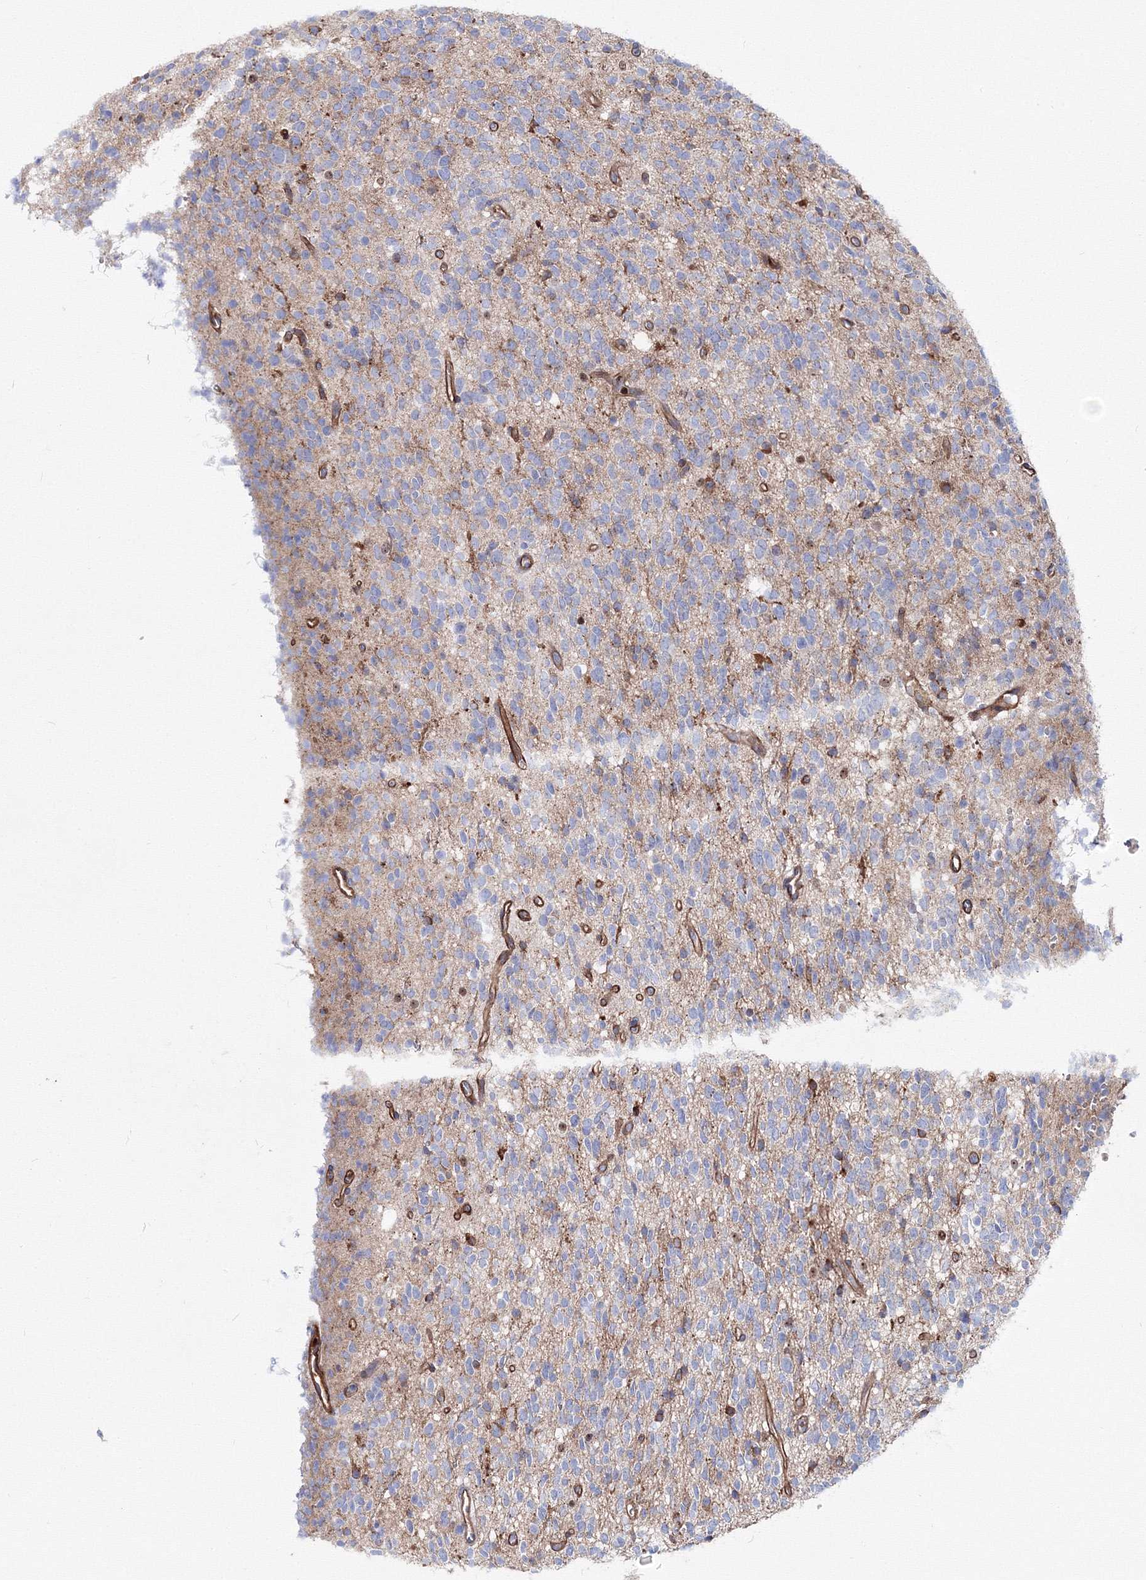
{"staining": {"intensity": "negative", "quantity": "none", "location": "none"}, "tissue": "glioma", "cell_type": "Tumor cells", "image_type": "cancer", "snomed": [{"axis": "morphology", "description": "Glioma, malignant, High grade"}, {"axis": "topography", "description": "Brain"}], "caption": "IHC of human glioma shows no expression in tumor cells.", "gene": "C11orf52", "patient": {"sex": "male", "age": 34}}